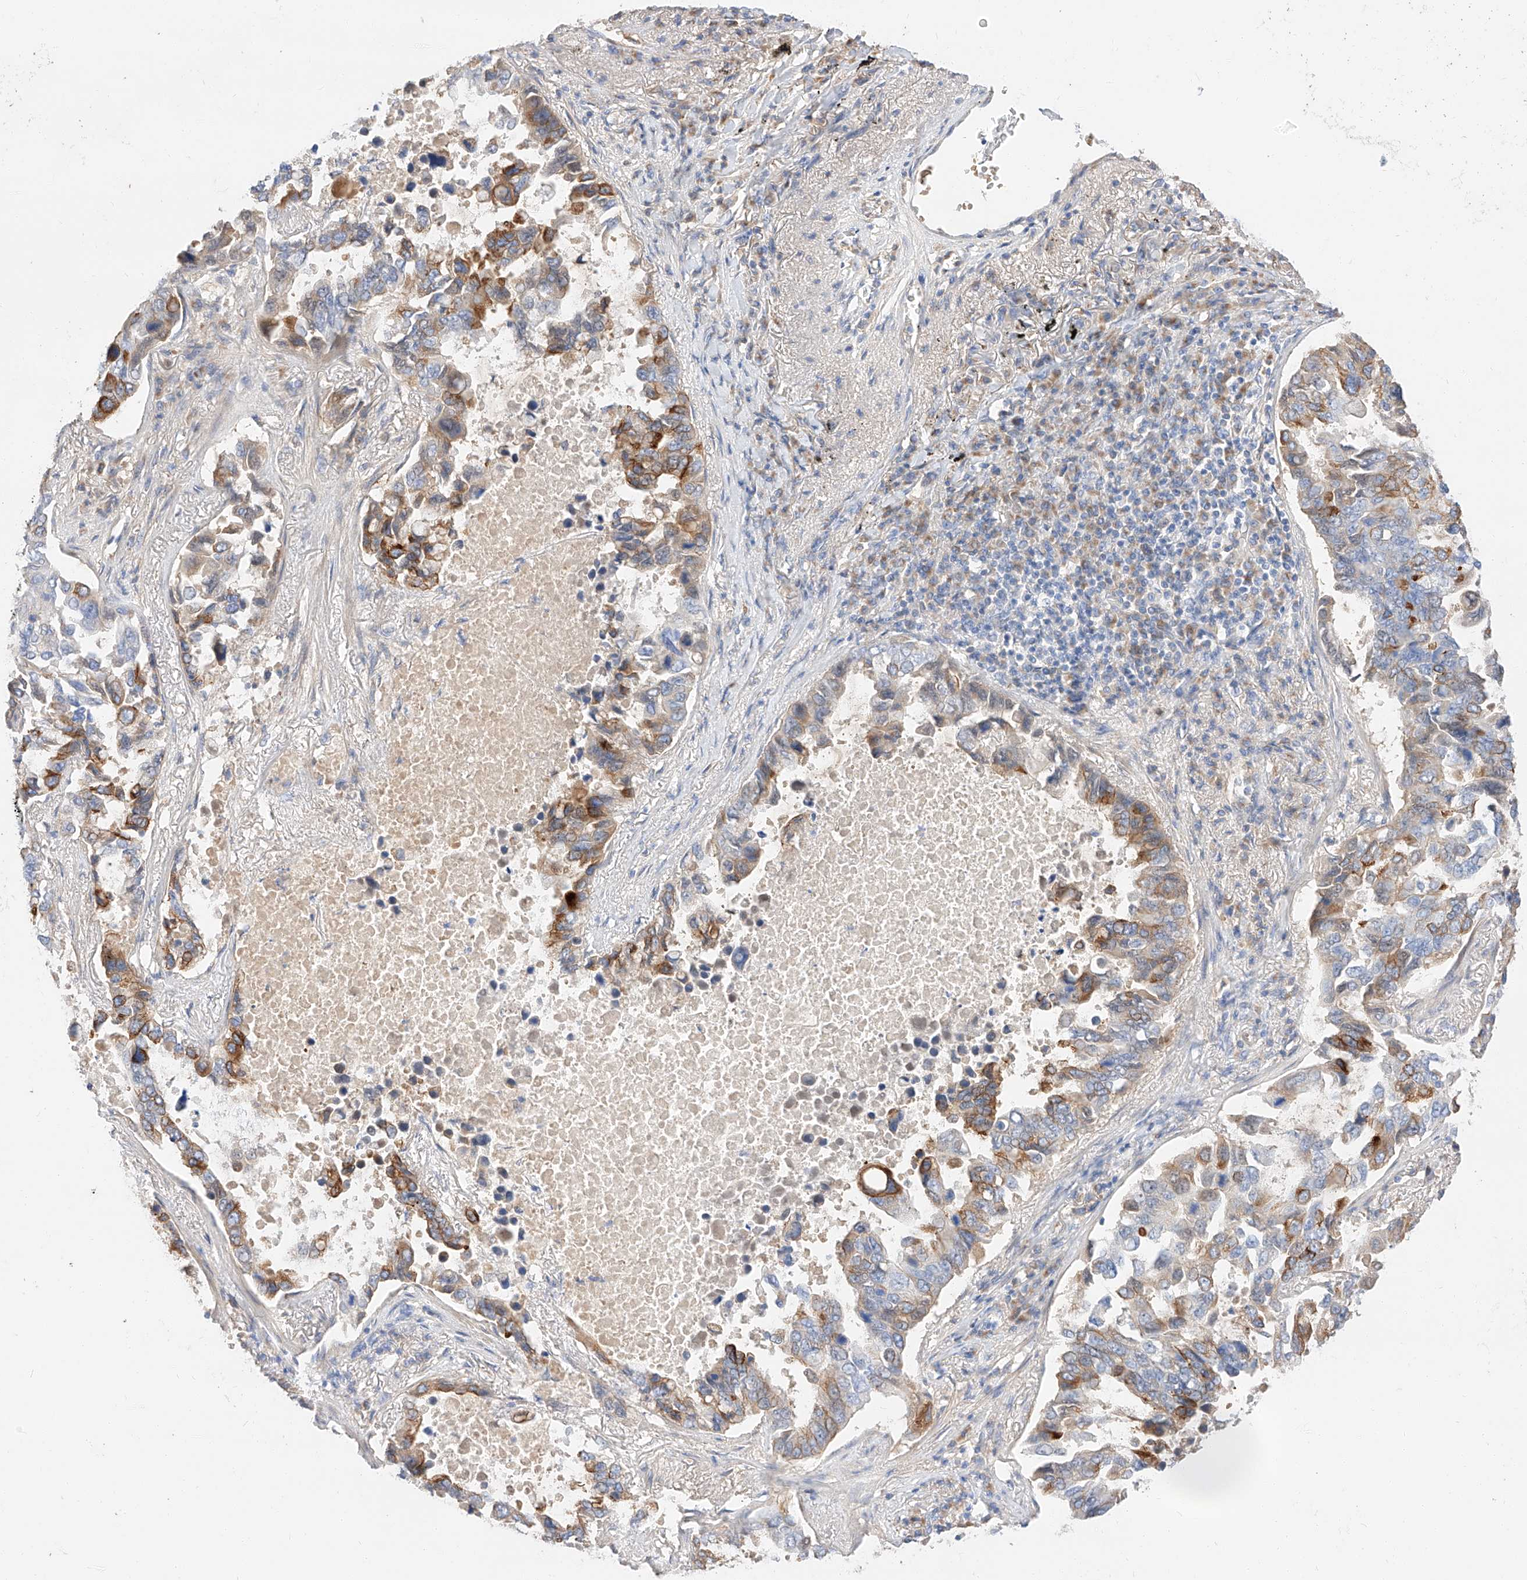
{"staining": {"intensity": "moderate", "quantity": "25%-75%", "location": "cytoplasmic/membranous"}, "tissue": "lung cancer", "cell_type": "Tumor cells", "image_type": "cancer", "snomed": [{"axis": "morphology", "description": "Adenocarcinoma, NOS"}, {"axis": "topography", "description": "Lung"}], "caption": "IHC (DAB) staining of human lung adenocarcinoma reveals moderate cytoplasmic/membranous protein positivity in about 25%-75% of tumor cells.", "gene": "MAP7", "patient": {"sex": "male", "age": 64}}